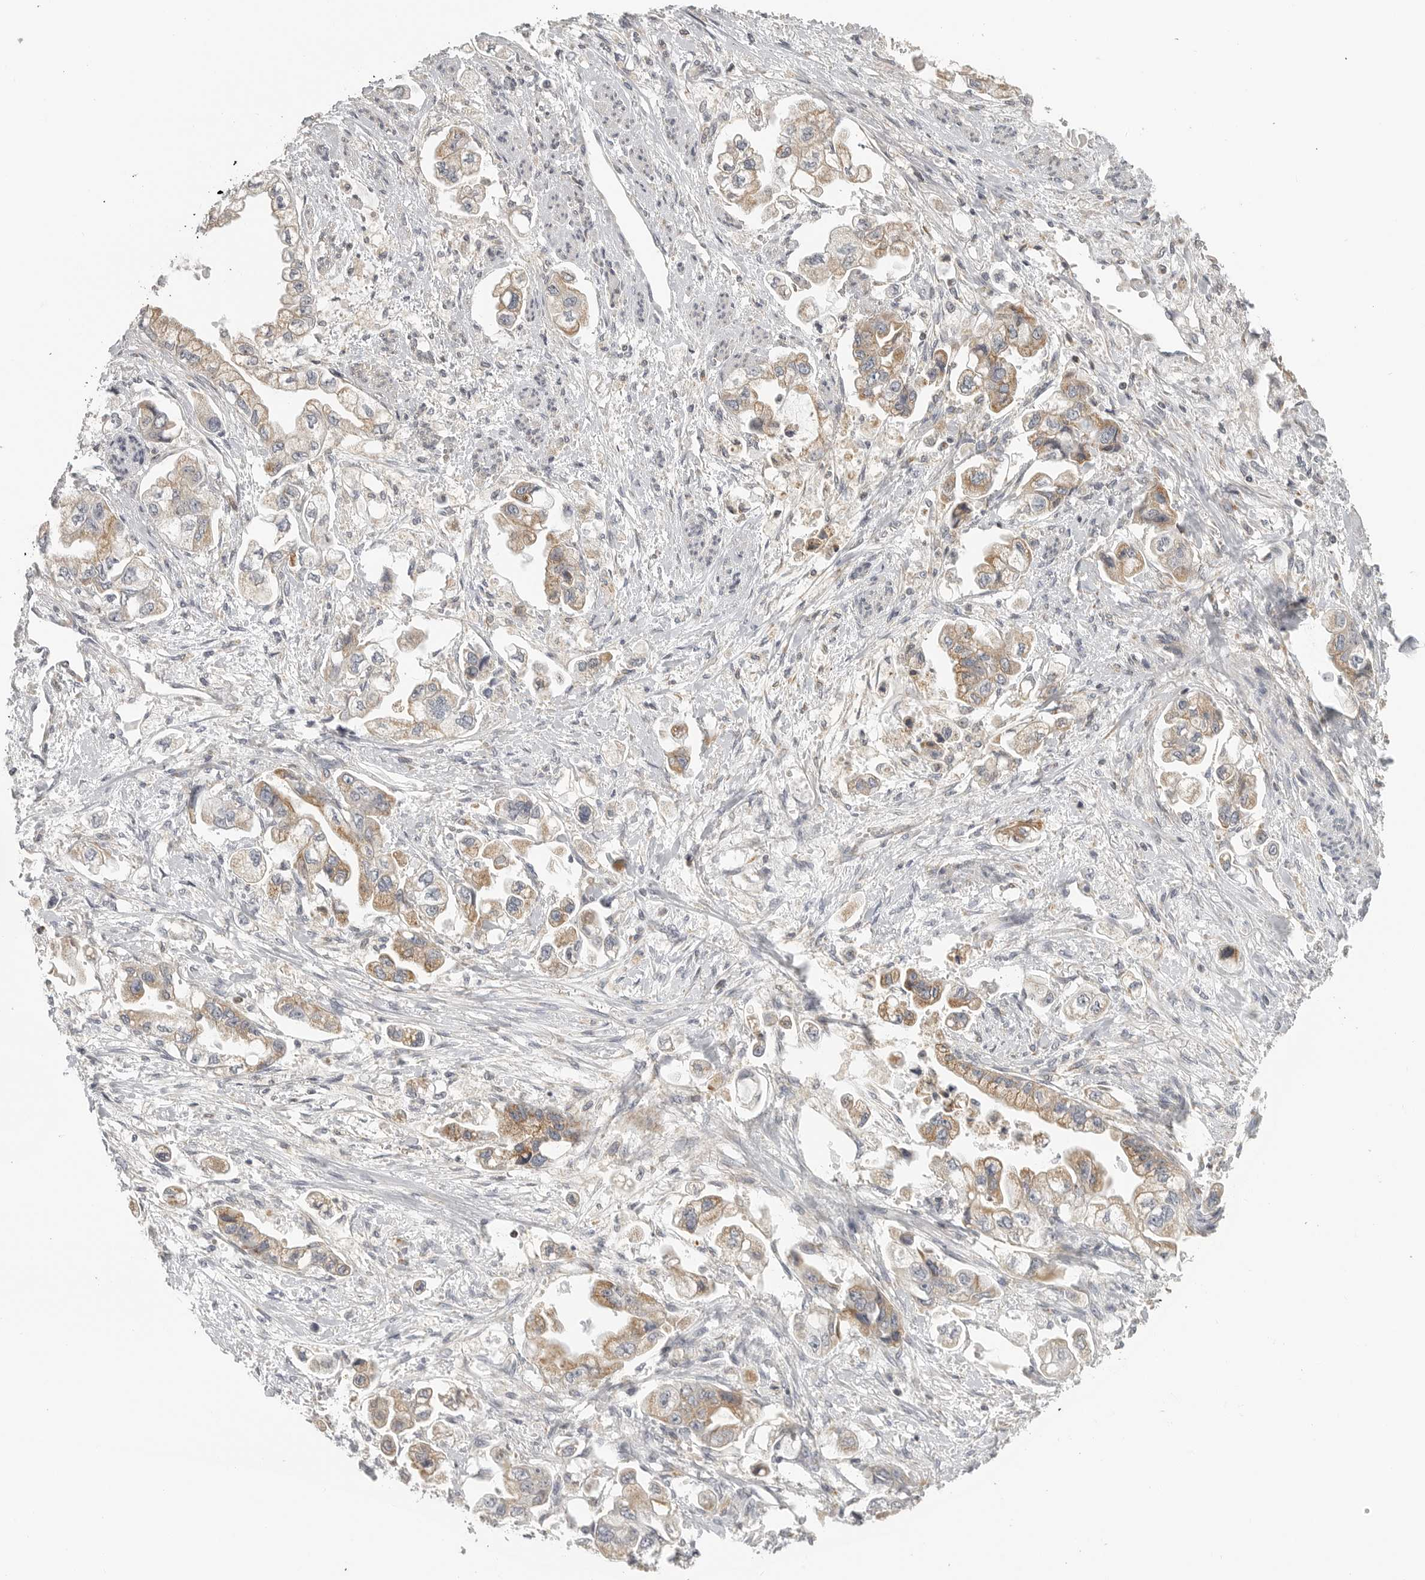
{"staining": {"intensity": "moderate", "quantity": ">75%", "location": "cytoplasmic/membranous"}, "tissue": "stomach cancer", "cell_type": "Tumor cells", "image_type": "cancer", "snomed": [{"axis": "morphology", "description": "Adenocarcinoma, NOS"}, {"axis": "topography", "description": "Stomach"}], "caption": "Protein expression analysis of stomach cancer reveals moderate cytoplasmic/membranous expression in about >75% of tumor cells. The staining was performed using DAB to visualize the protein expression in brown, while the nuclei were stained in blue with hematoxylin (Magnification: 20x).", "gene": "RXFP3", "patient": {"sex": "male", "age": 62}}